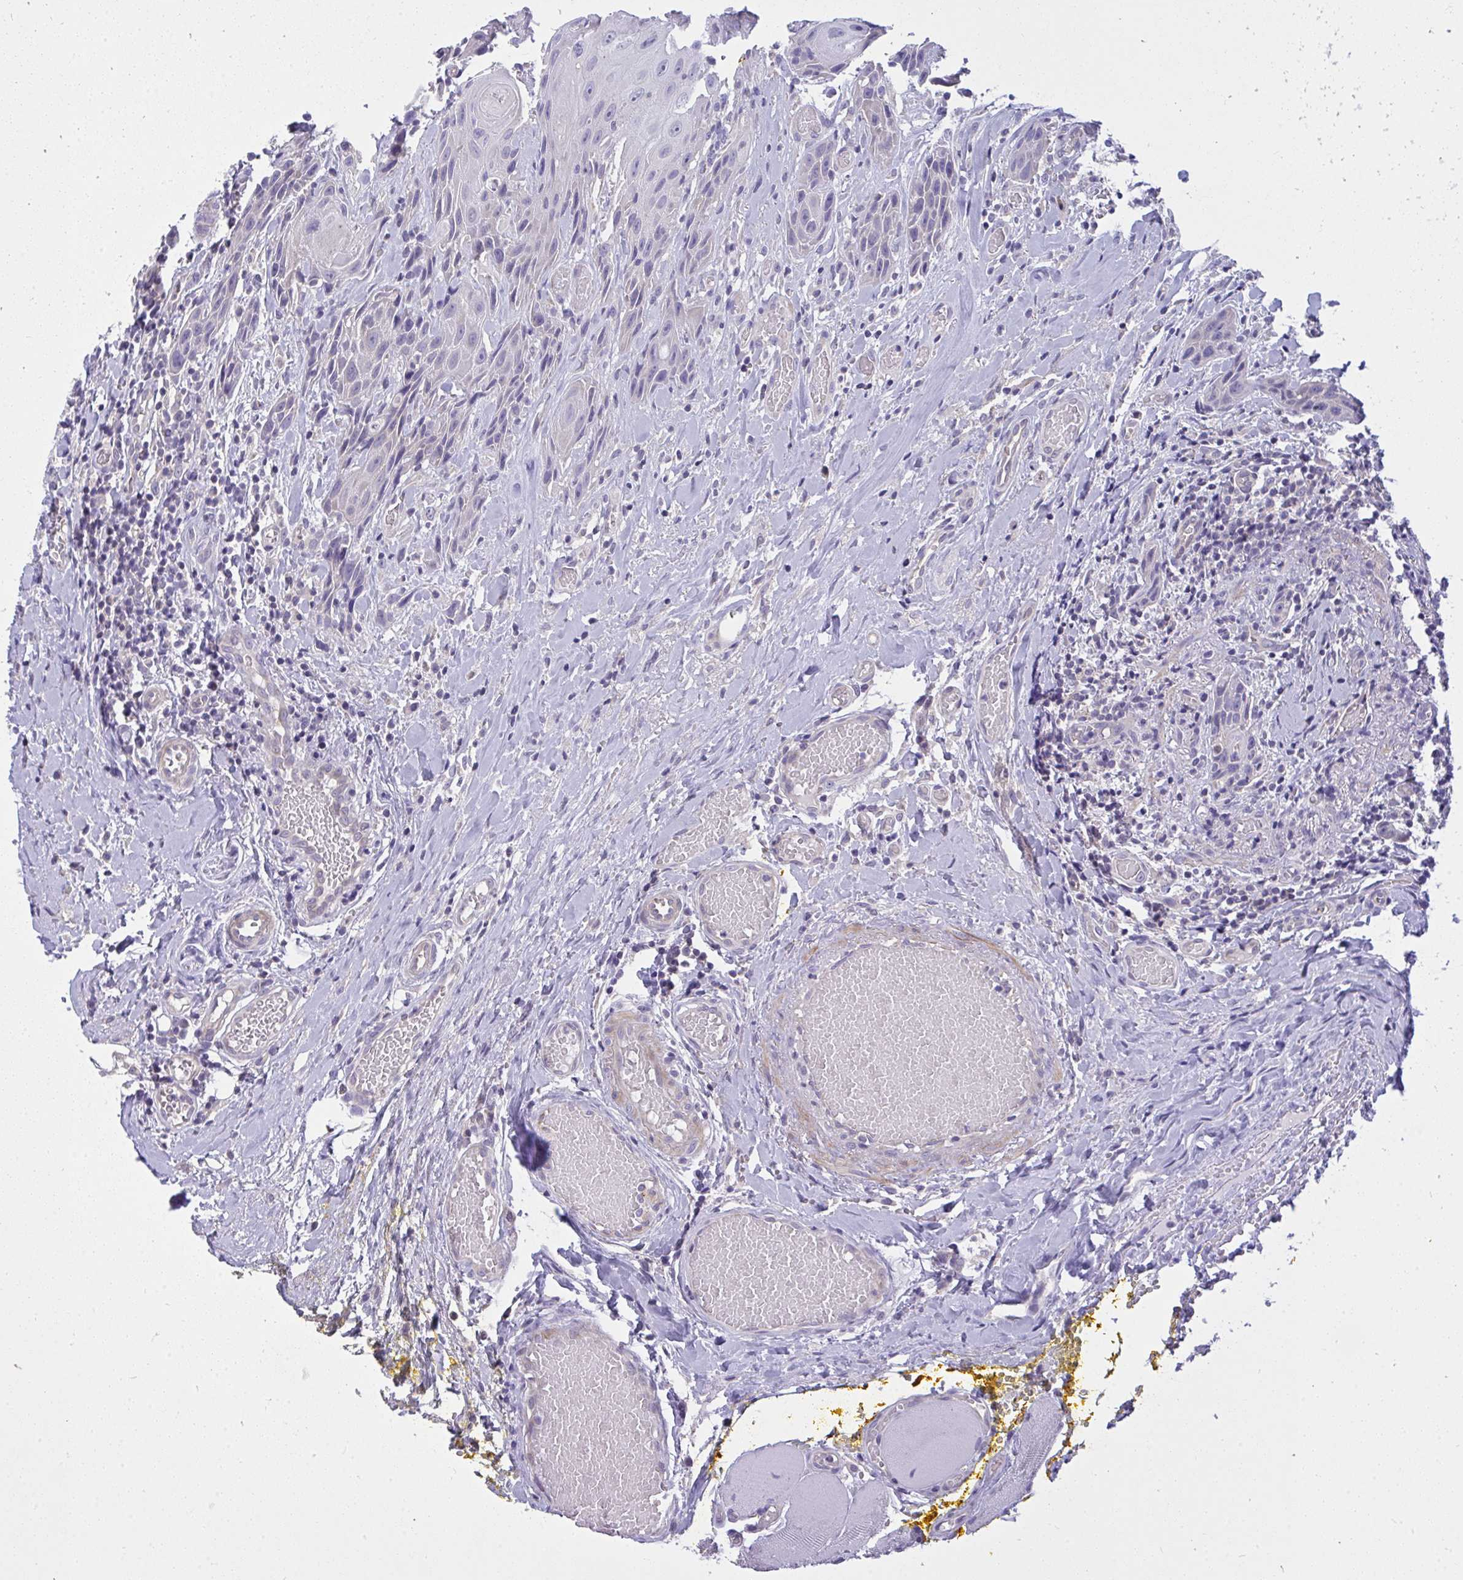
{"staining": {"intensity": "negative", "quantity": "none", "location": "none"}, "tissue": "head and neck cancer", "cell_type": "Tumor cells", "image_type": "cancer", "snomed": [{"axis": "morphology", "description": "Squamous cell carcinoma, NOS"}, {"axis": "topography", "description": "Oral tissue"}, {"axis": "topography", "description": "Head-Neck"}], "caption": "Tumor cells are negative for brown protein staining in head and neck cancer (squamous cell carcinoma). The staining was performed using DAB (3,3'-diaminobenzidine) to visualize the protein expression in brown, while the nuclei were stained in blue with hematoxylin (Magnification: 20x).", "gene": "C19orf54", "patient": {"sex": "male", "age": 49}}